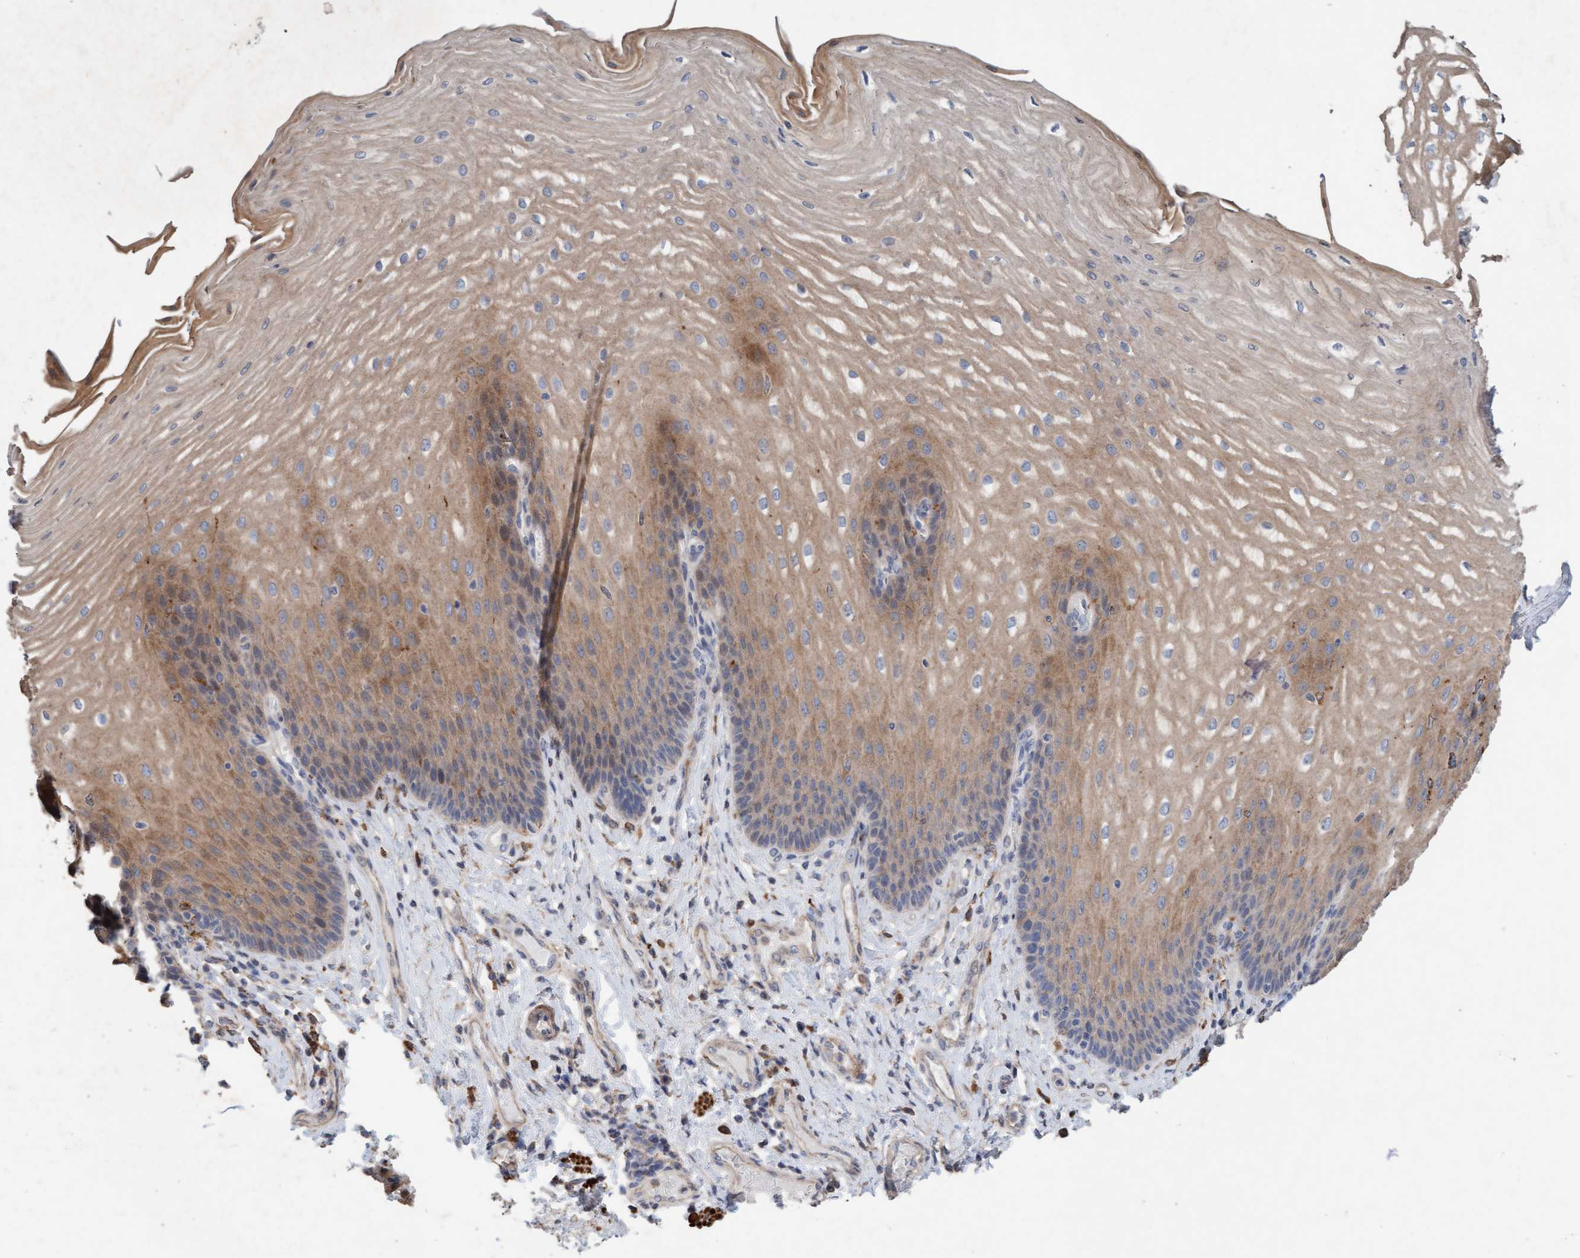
{"staining": {"intensity": "weak", "quantity": ">75%", "location": "cytoplasmic/membranous"}, "tissue": "esophagus", "cell_type": "Squamous epithelial cells", "image_type": "normal", "snomed": [{"axis": "morphology", "description": "Normal tissue, NOS"}, {"axis": "topography", "description": "Esophagus"}], "caption": "Brown immunohistochemical staining in unremarkable esophagus shows weak cytoplasmic/membranous expression in approximately >75% of squamous epithelial cells.", "gene": "LONRF1", "patient": {"sex": "male", "age": 54}}